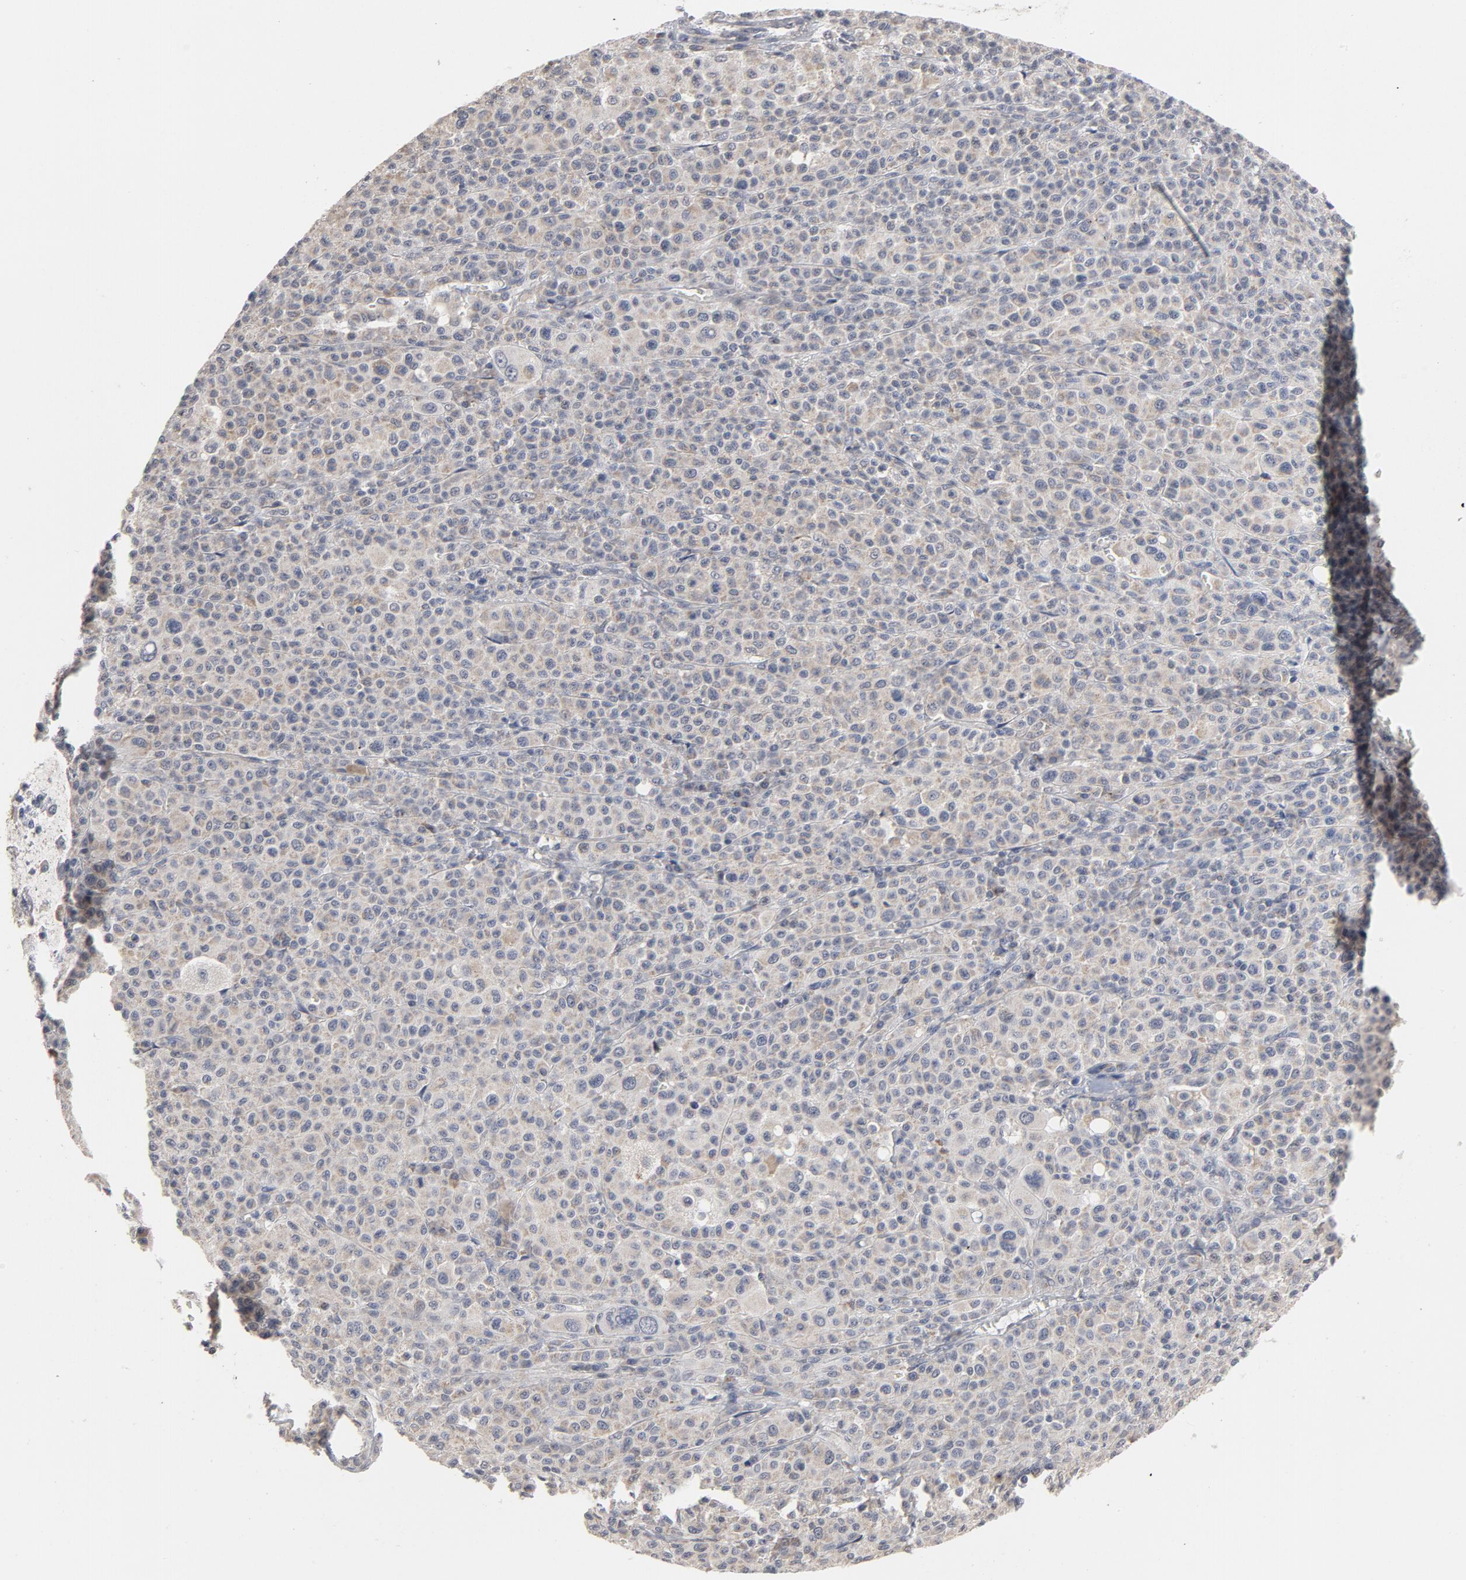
{"staining": {"intensity": "negative", "quantity": "none", "location": "none"}, "tissue": "melanoma", "cell_type": "Tumor cells", "image_type": "cancer", "snomed": [{"axis": "morphology", "description": "Malignant melanoma, Metastatic site"}, {"axis": "topography", "description": "Skin"}], "caption": "DAB (3,3'-diaminobenzidine) immunohistochemical staining of malignant melanoma (metastatic site) demonstrates no significant expression in tumor cells.", "gene": "PPP1R1B", "patient": {"sex": "female", "age": 74}}